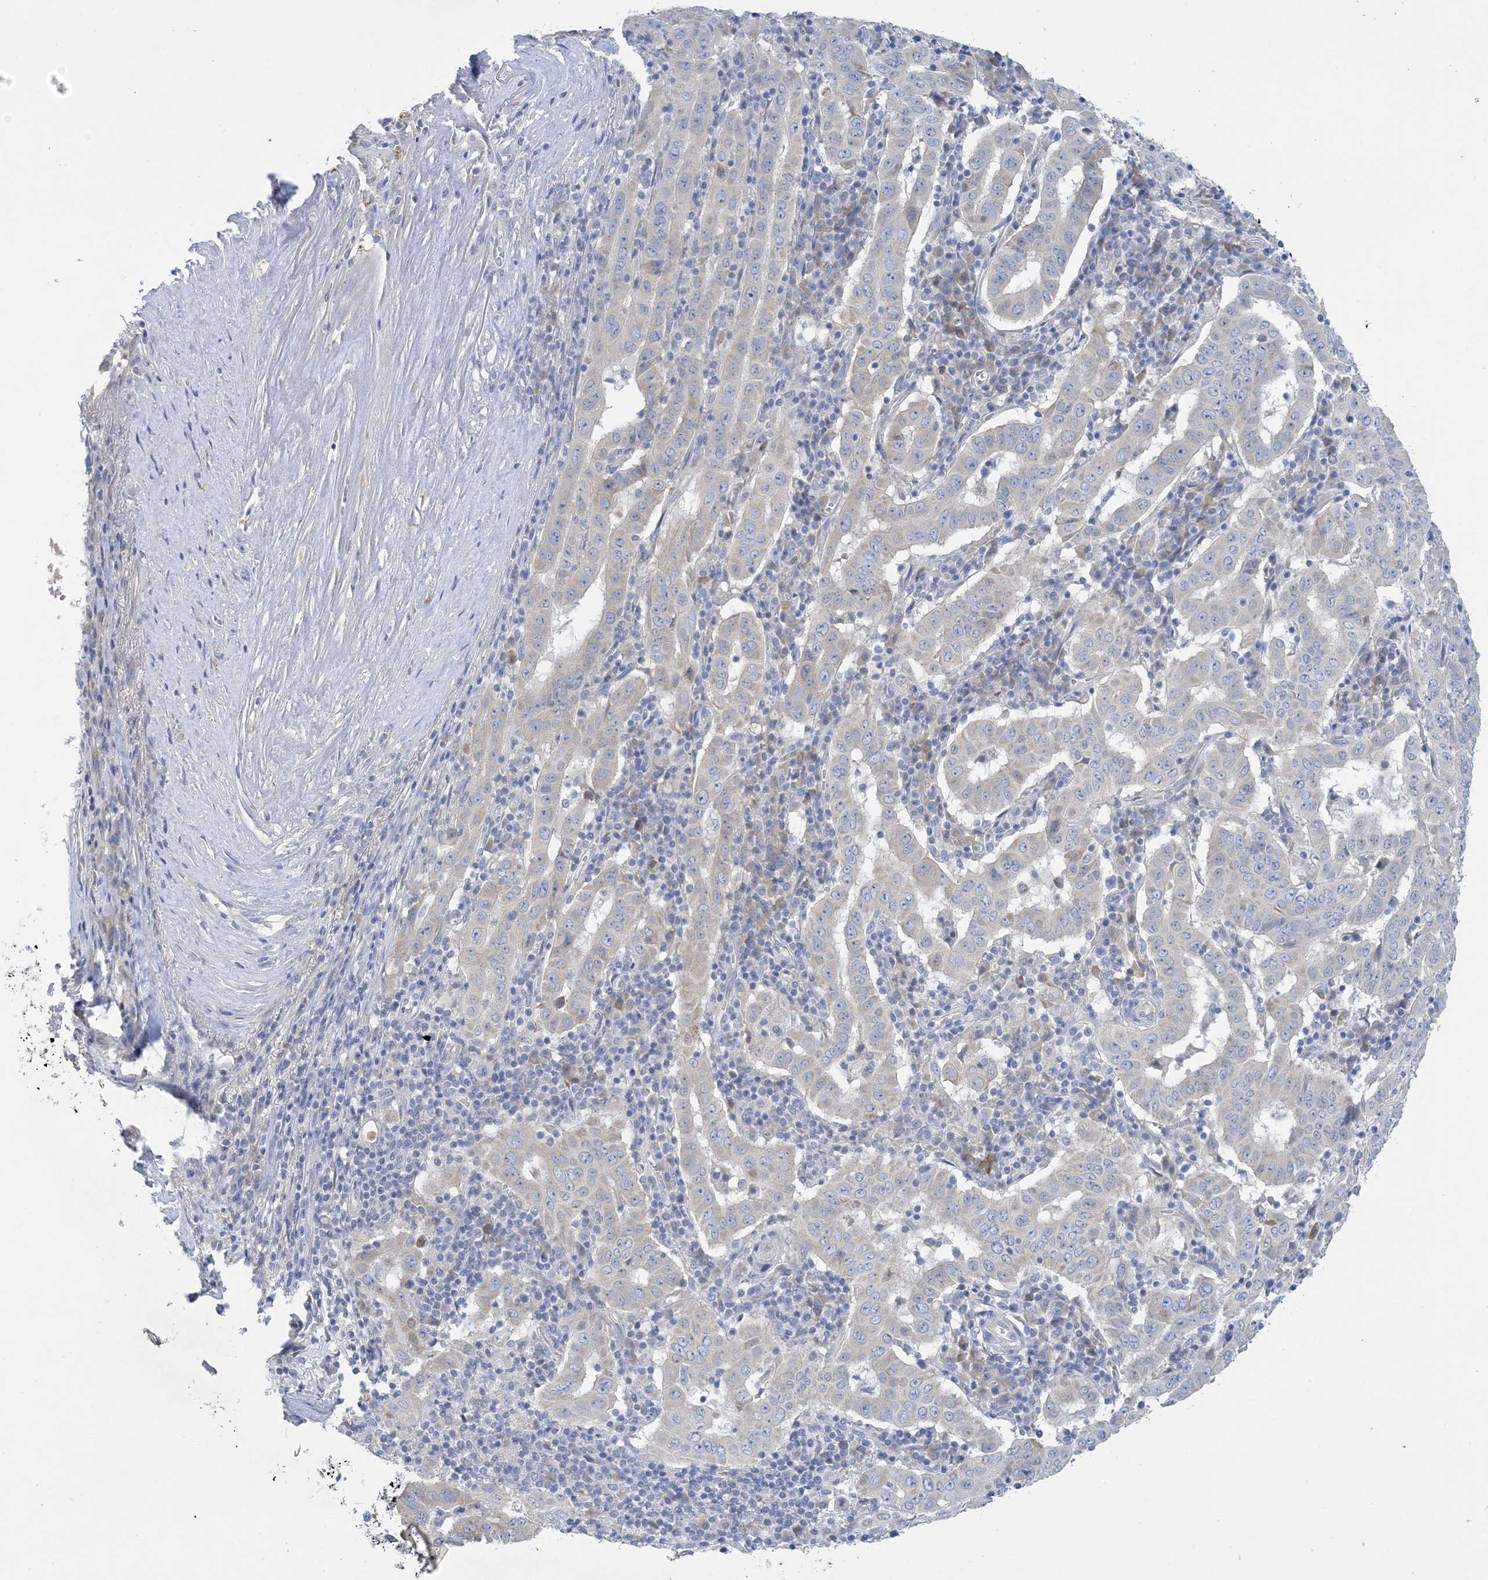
{"staining": {"intensity": "negative", "quantity": "none", "location": "none"}, "tissue": "pancreatic cancer", "cell_type": "Tumor cells", "image_type": "cancer", "snomed": [{"axis": "morphology", "description": "Adenocarcinoma, NOS"}, {"axis": "topography", "description": "Pancreas"}], "caption": "This is an IHC photomicrograph of pancreatic cancer. There is no positivity in tumor cells.", "gene": "ZCCHC18", "patient": {"sex": "male", "age": 63}}